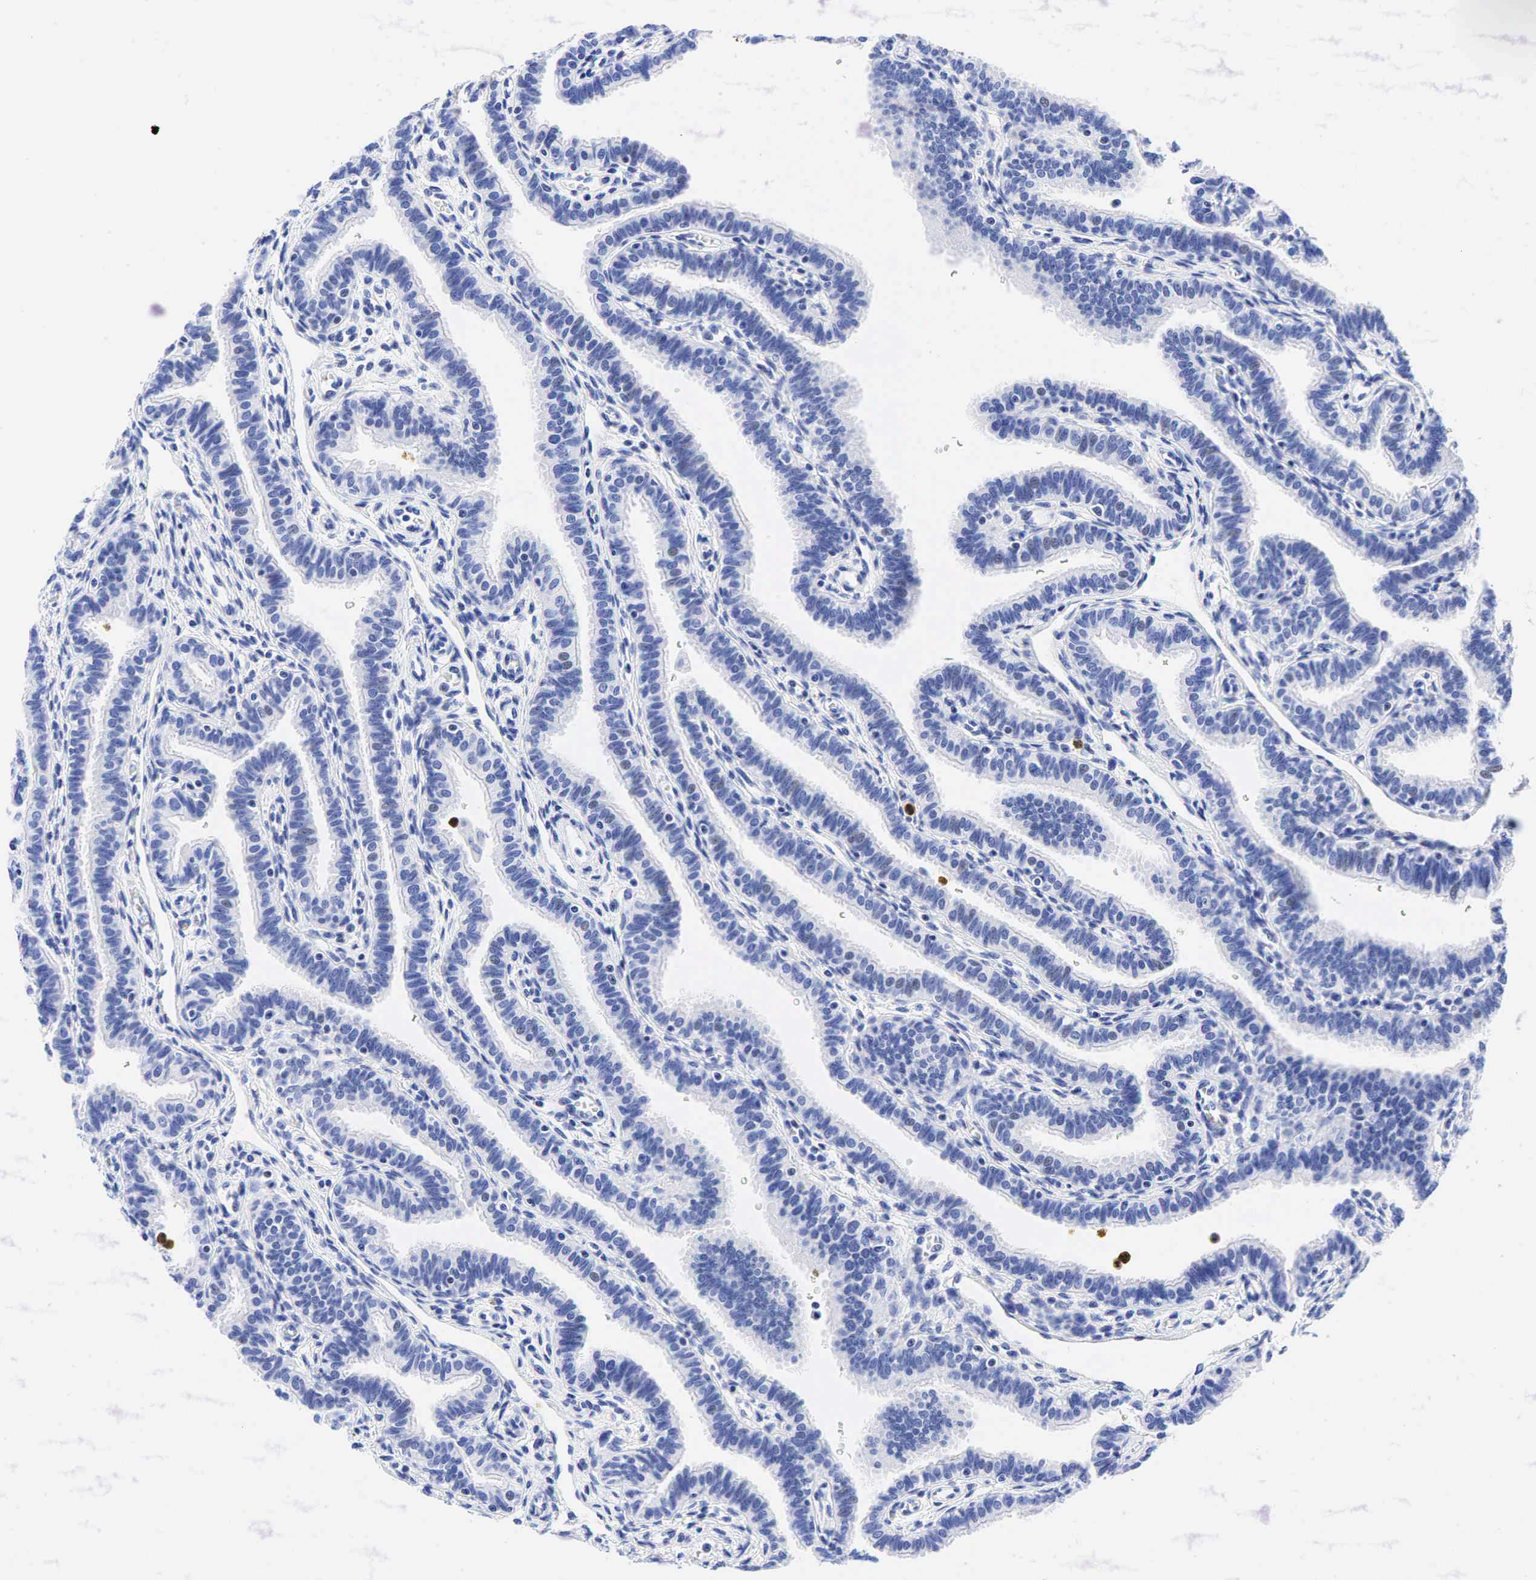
{"staining": {"intensity": "negative", "quantity": "none", "location": "none"}, "tissue": "fallopian tube", "cell_type": "Glandular cells", "image_type": "normal", "snomed": [{"axis": "morphology", "description": "Normal tissue, NOS"}, {"axis": "topography", "description": "Fallopian tube"}], "caption": "Immunohistochemistry histopathology image of benign human fallopian tube stained for a protein (brown), which demonstrates no expression in glandular cells. The staining was performed using DAB (3,3'-diaminobenzidine) to visualize the protein expression in brown, while the nuclei were stained in blue with hematoxylin (Magnification: 20x).", "gene": "FUT4", "patient": {"sex": "female", "age": 32}}